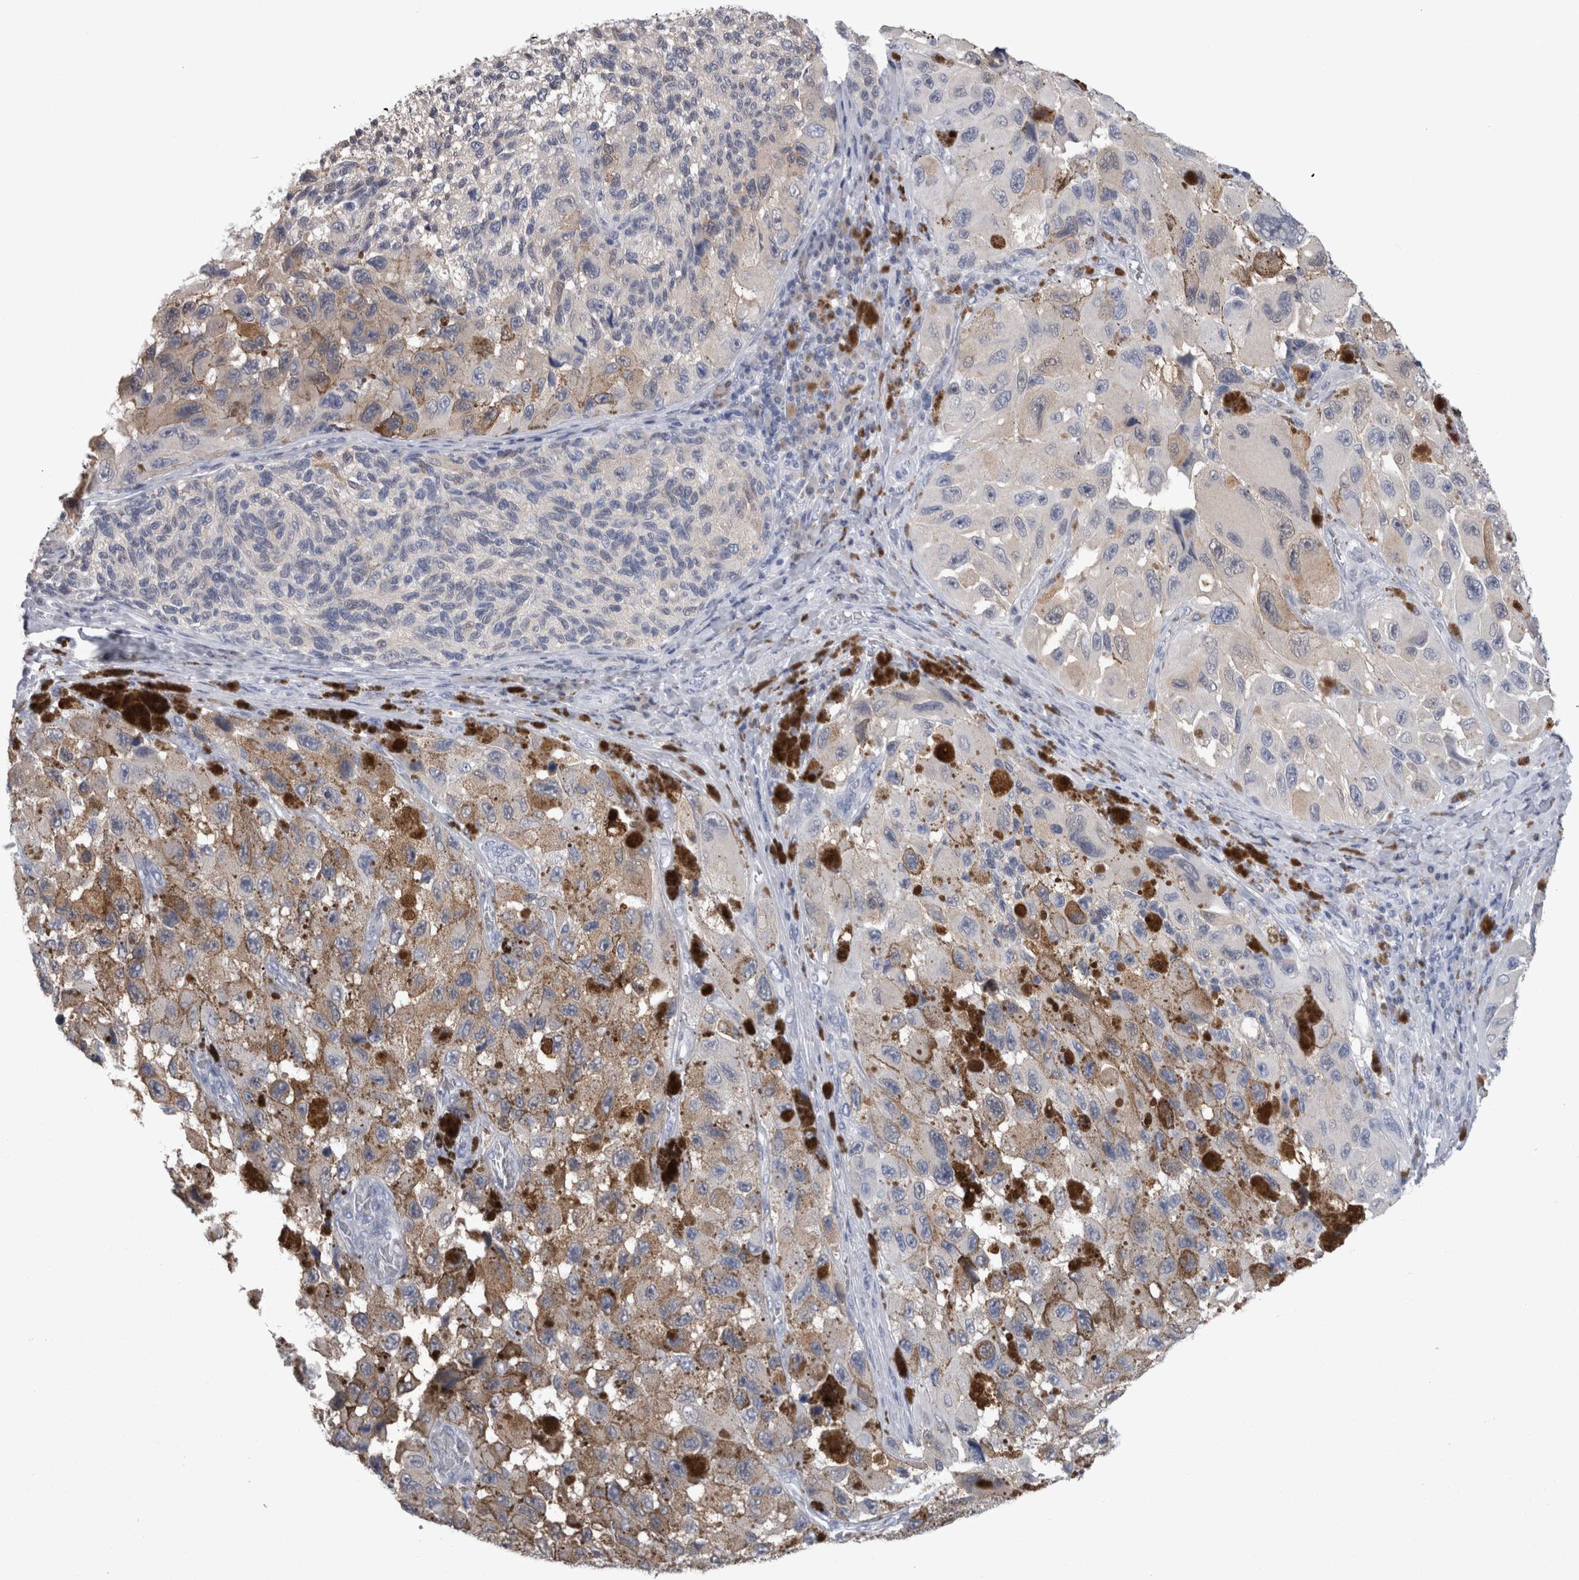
{"staining": {"intensity": "negative", "quantity": "none", "location": "none"}, "tissue": "melanoma", "cell_type": "Tumor cells", "image_type": "cancer", "snomed": [{"axis": "morphology", "description": "Malignant melanoma, NOS"}, {"axis": "topography", "description": "Skin"}], "caption": "Histopathology image shows no significant protein expression in tumor cells of melanoma. The staining was performed using DAB (3,3'-diaminobenzidine) to visualize the protein expression in brown, while the nuclei were stained in blue with hematoxylin (Magnification: 20x).", "gene": "CA8", "patient": {"sex": "female", "age": 73}}